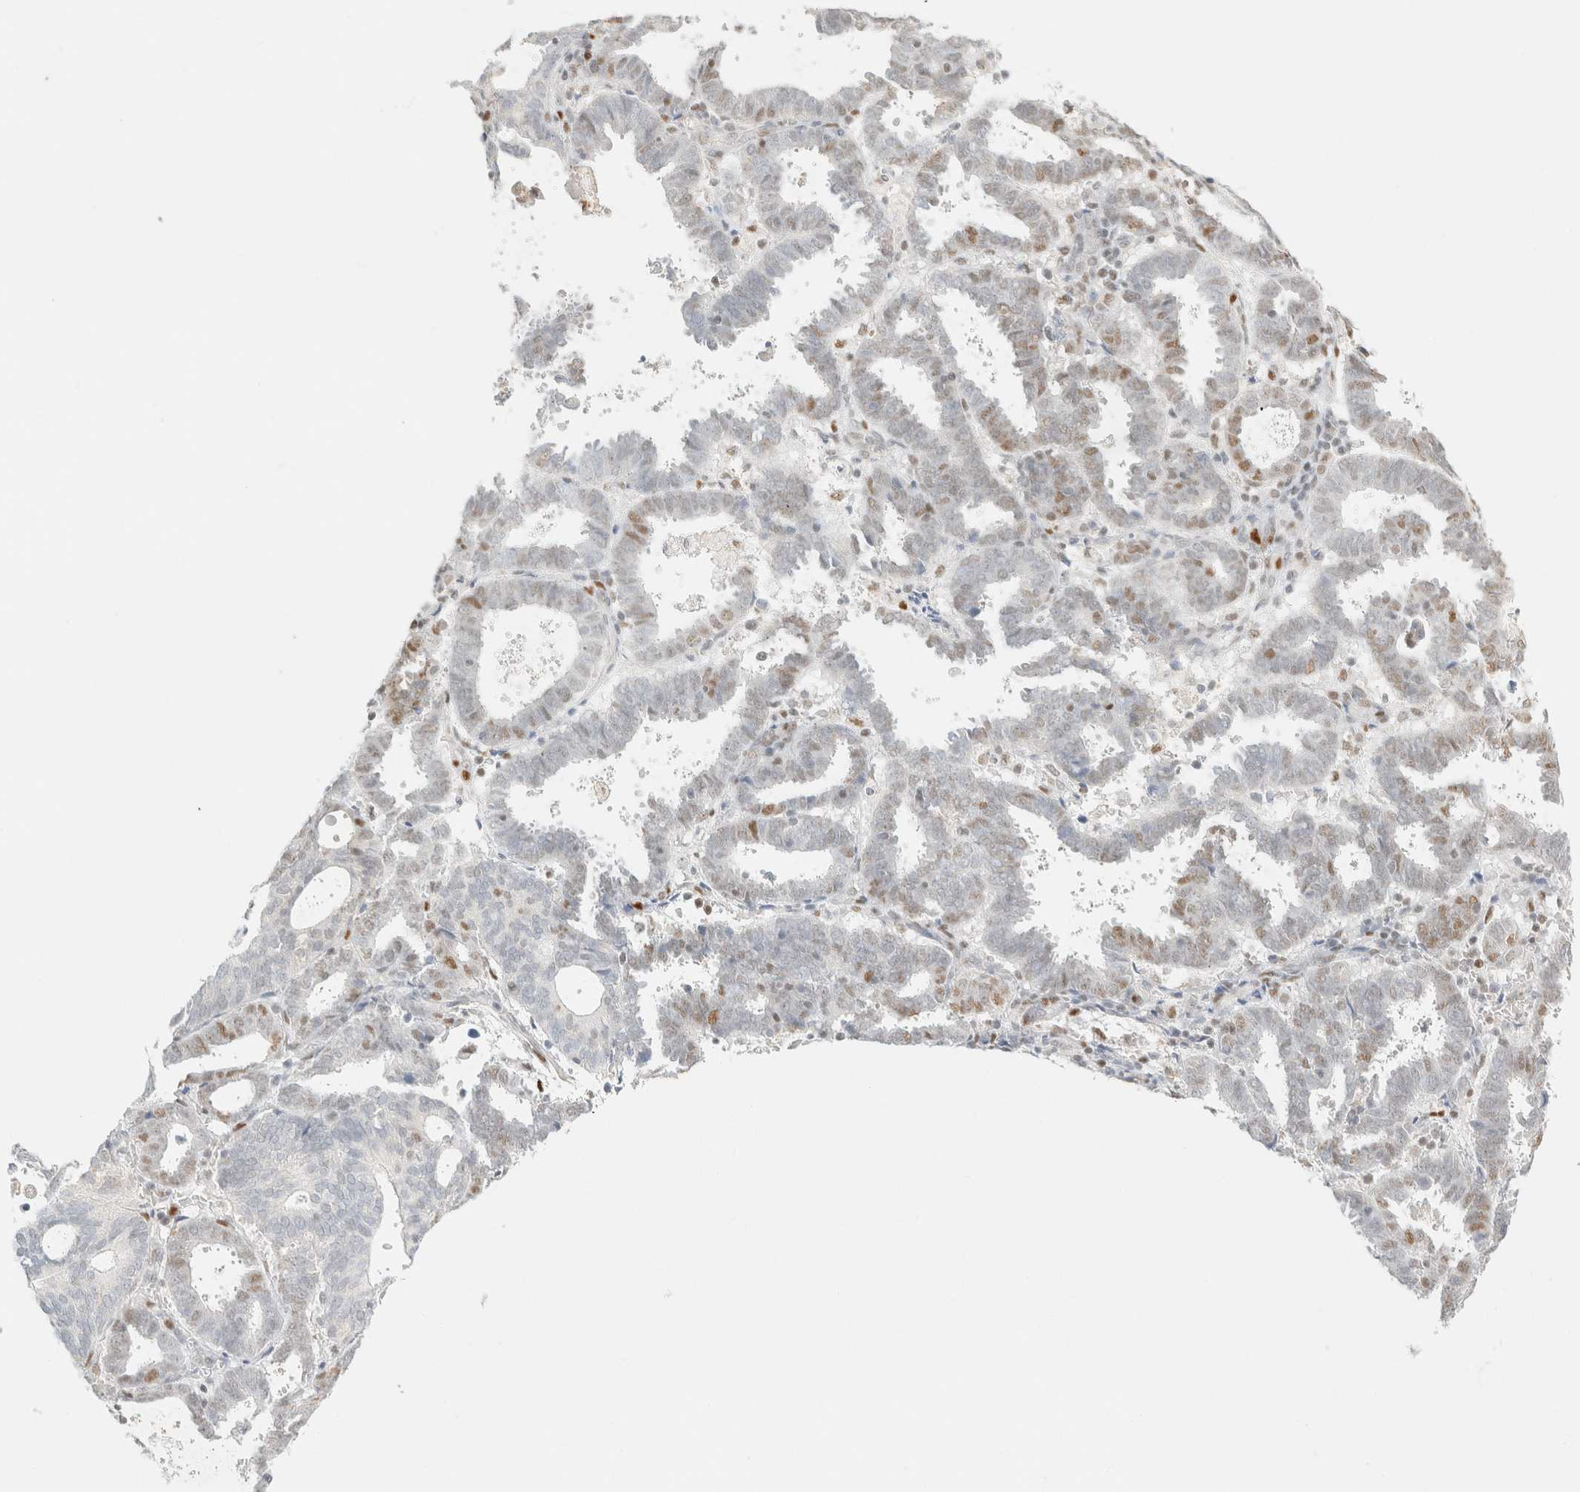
{"staining": {"intensity": "moderate", "quantity": "<25%", "location": "nuclear"}, "tissue": "endometrial cancer", "cell_type": "Tumor cells", "image_type": "cancer", "snomed": [{"axis": "morphology", "description": "Adenocarcinoma, NOS"}, {"axis": "topography", "description": "Uterus"}], "caption": "Endometrial cancer (adenocarcinoma) stained for a protein (brown) displays moderate nuclear positive staining in about <25% of tumor cells.", "gene": "DDB2", "patient": {"sex": "female", "age": 83}}